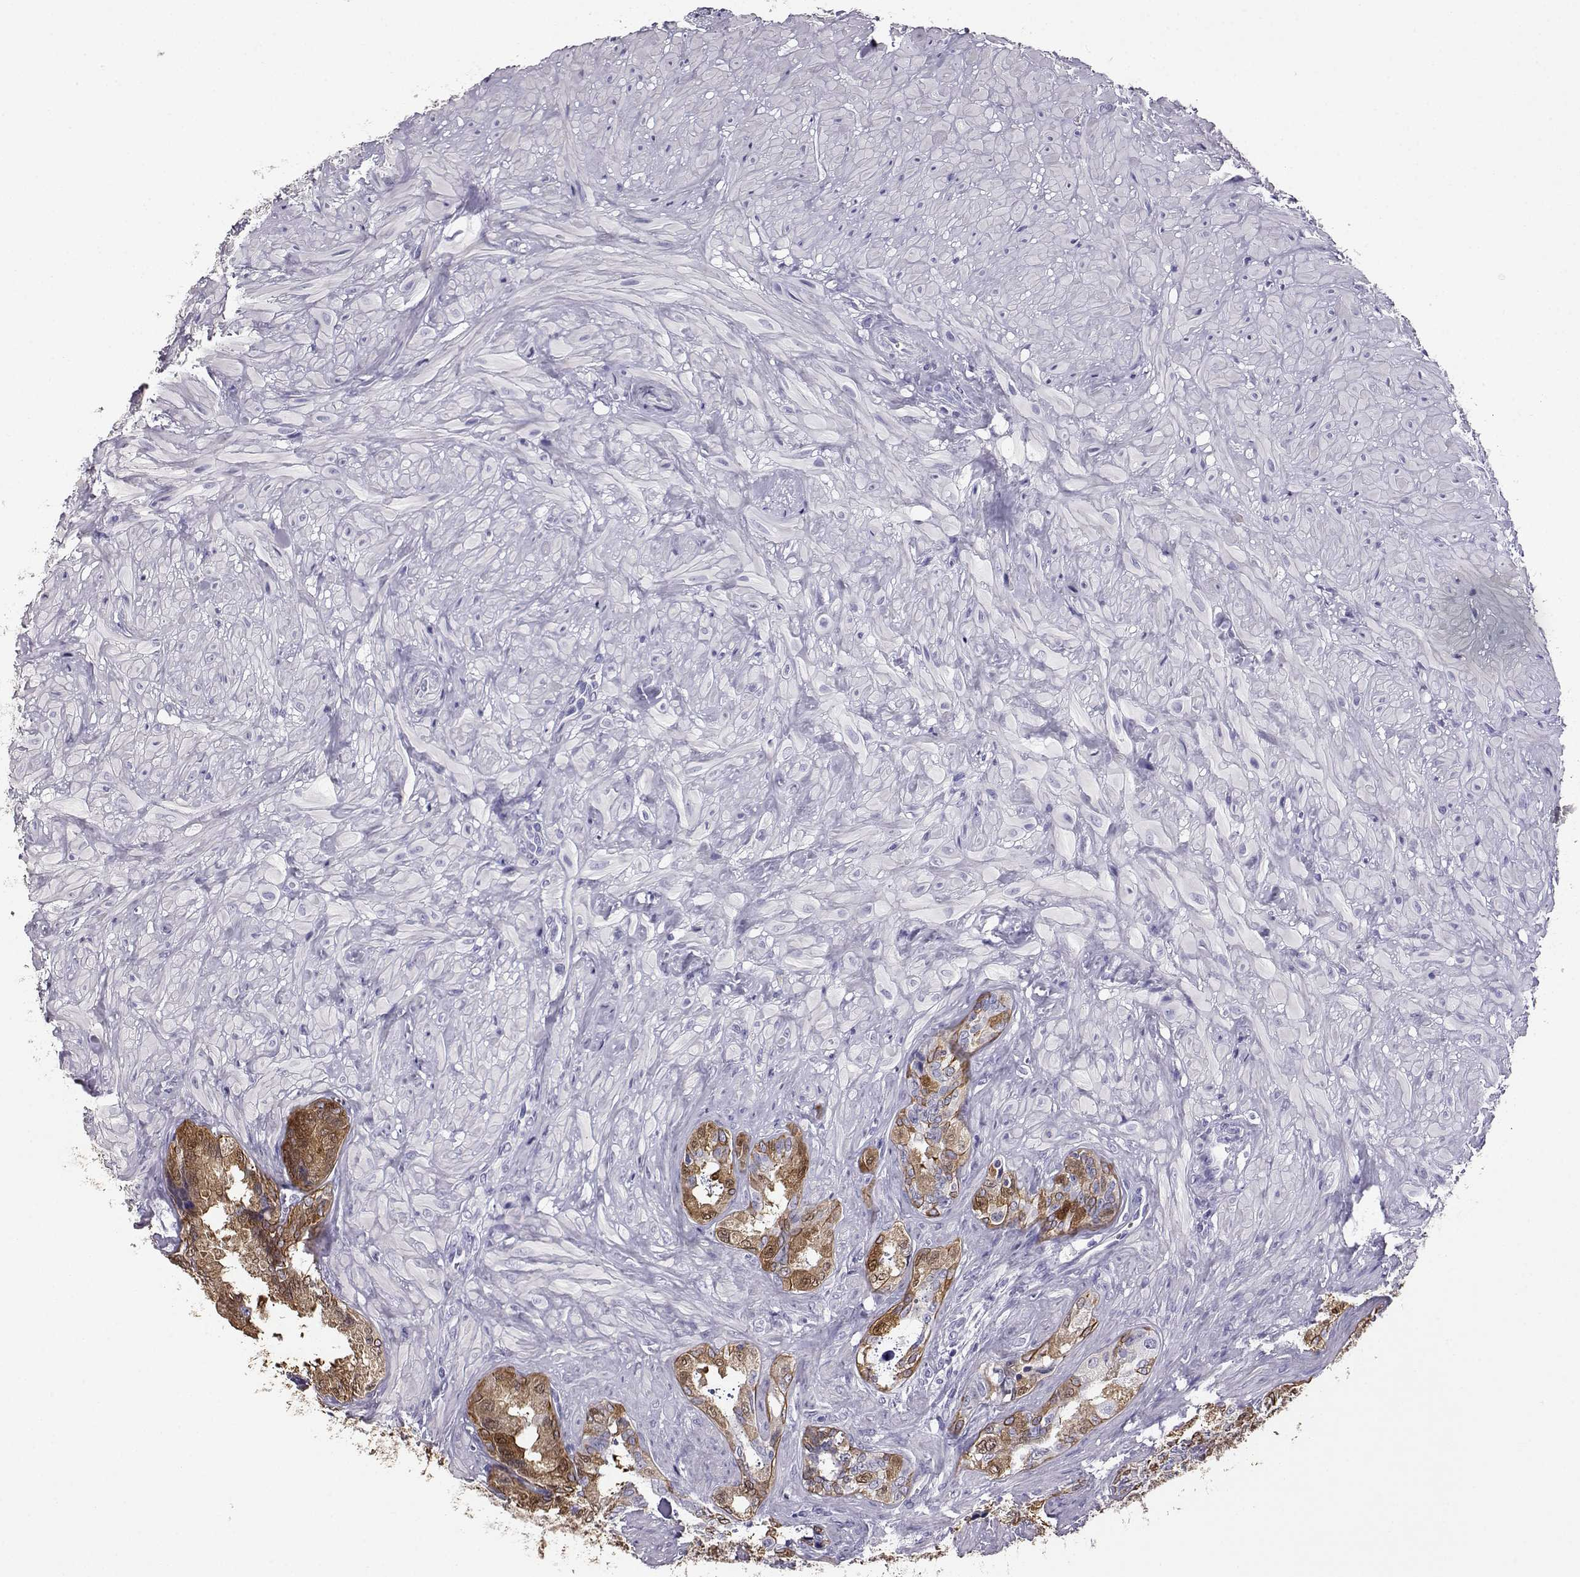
{"staining": {"intensity": "moderate", "quantity": ">75%", "location": "cytoplasmic/membranous,nuclear"}, "tissue": "seminal vesicle", "cell_type": "Glandular cells", "image_type": "normal", "snomed": [{"axis": "morphology", "description": "Normal tissue, NOS"}, {"axis": "topography", "description": "Seminal veicle"}], "caption": "A micrograph of human seminal vesicle stained for a protein reveals moderate cytoplasmic/membranous,nuclear brown staining in glandular cells.", "gene": "AKR1B1", "patient": {"sex": "male", "age": 72}}